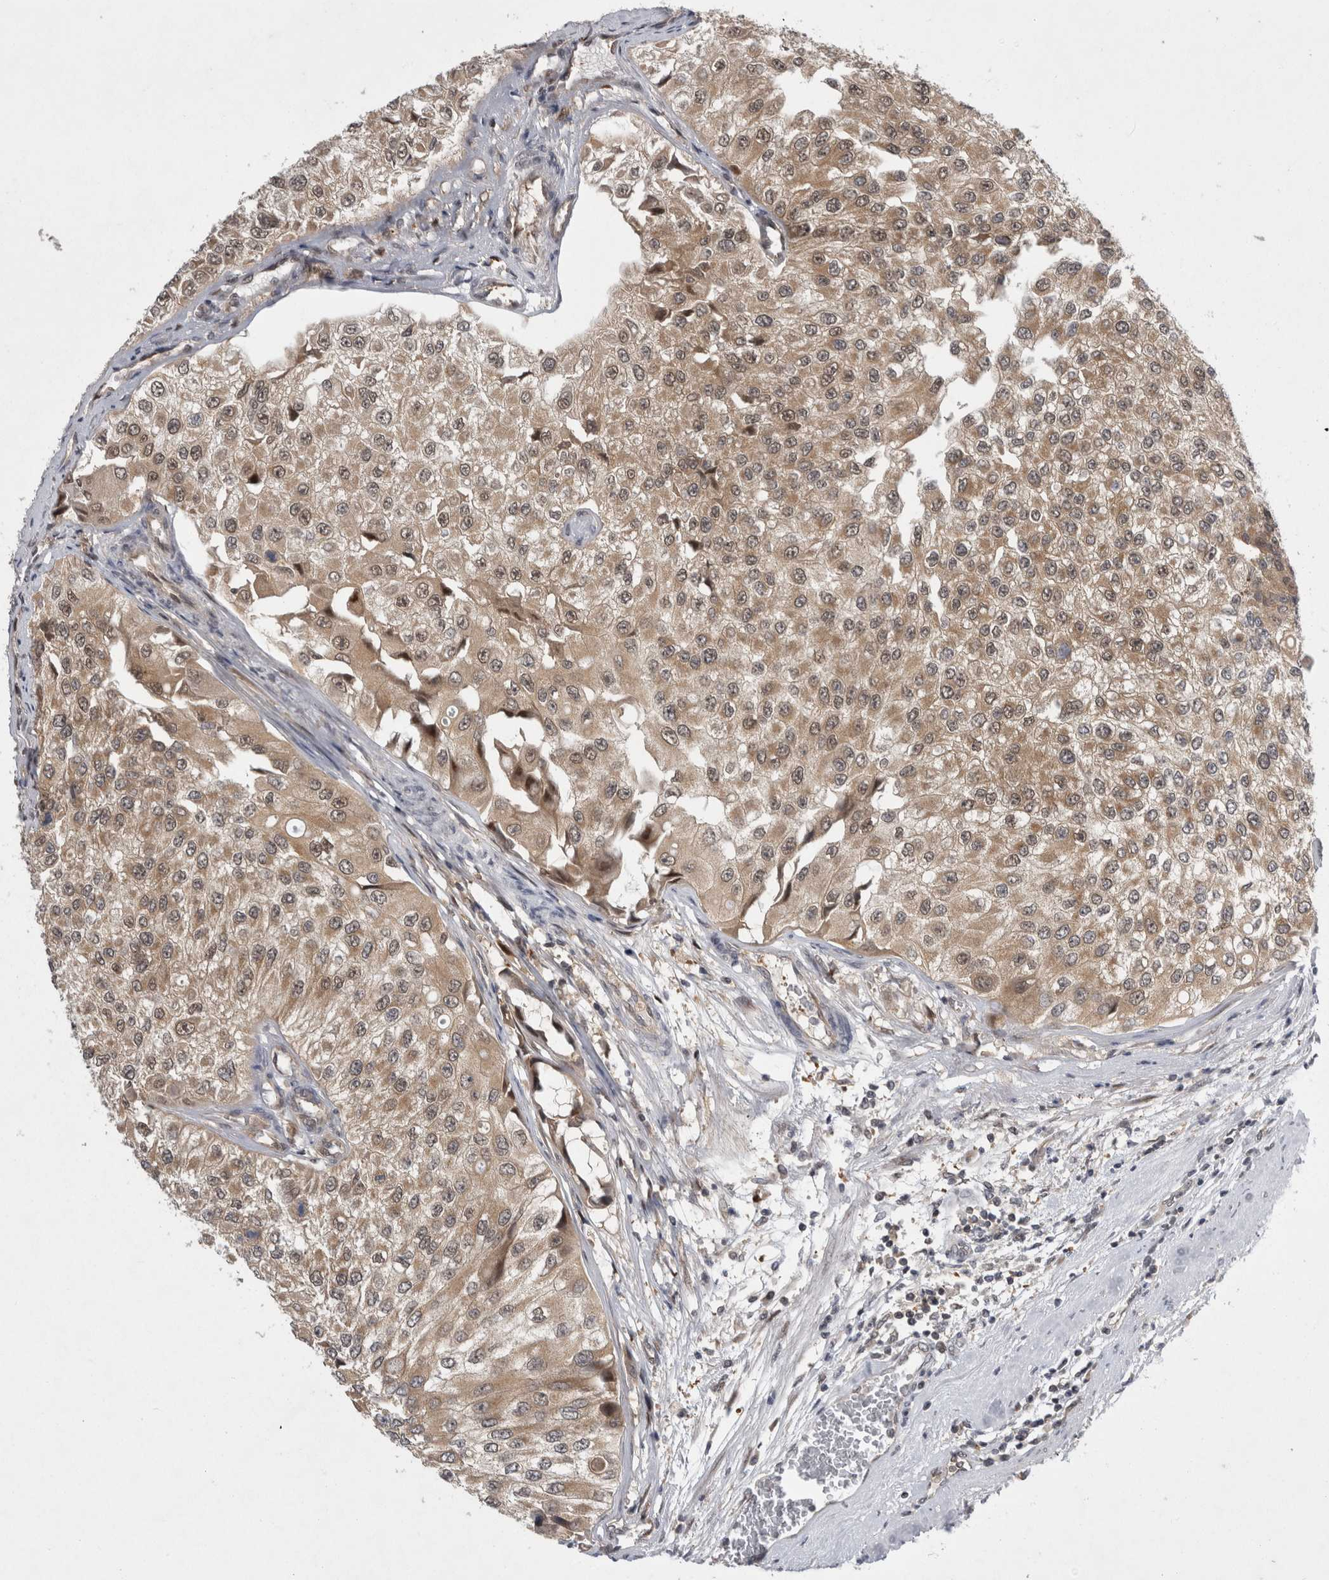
{"staining": {"intensity": "moderate", "quantity": ">75%", "location": "cytoplasmic/membranous,nuclear"}, "tissue": "urothelial cancer", "cell_type": "Tumor cells", "image_type": "cancer", "snomed": [{"axis": "morphology", "description": "Urothelial carcinoma, High grade"}, {"axis": "topography", "description": "Kidney"}, {"axis": "topography", "description": "Urinary bladder"}], "caption": "Human high-grade urothelial carcinoma stained with a brown dye exhibits moderate cytoplasmic/membranous and nuclear positive positivity in approximately >75% of tumor cells.", "gene": "PSMB2", "patient": {"sex": "male", "age": 77}}